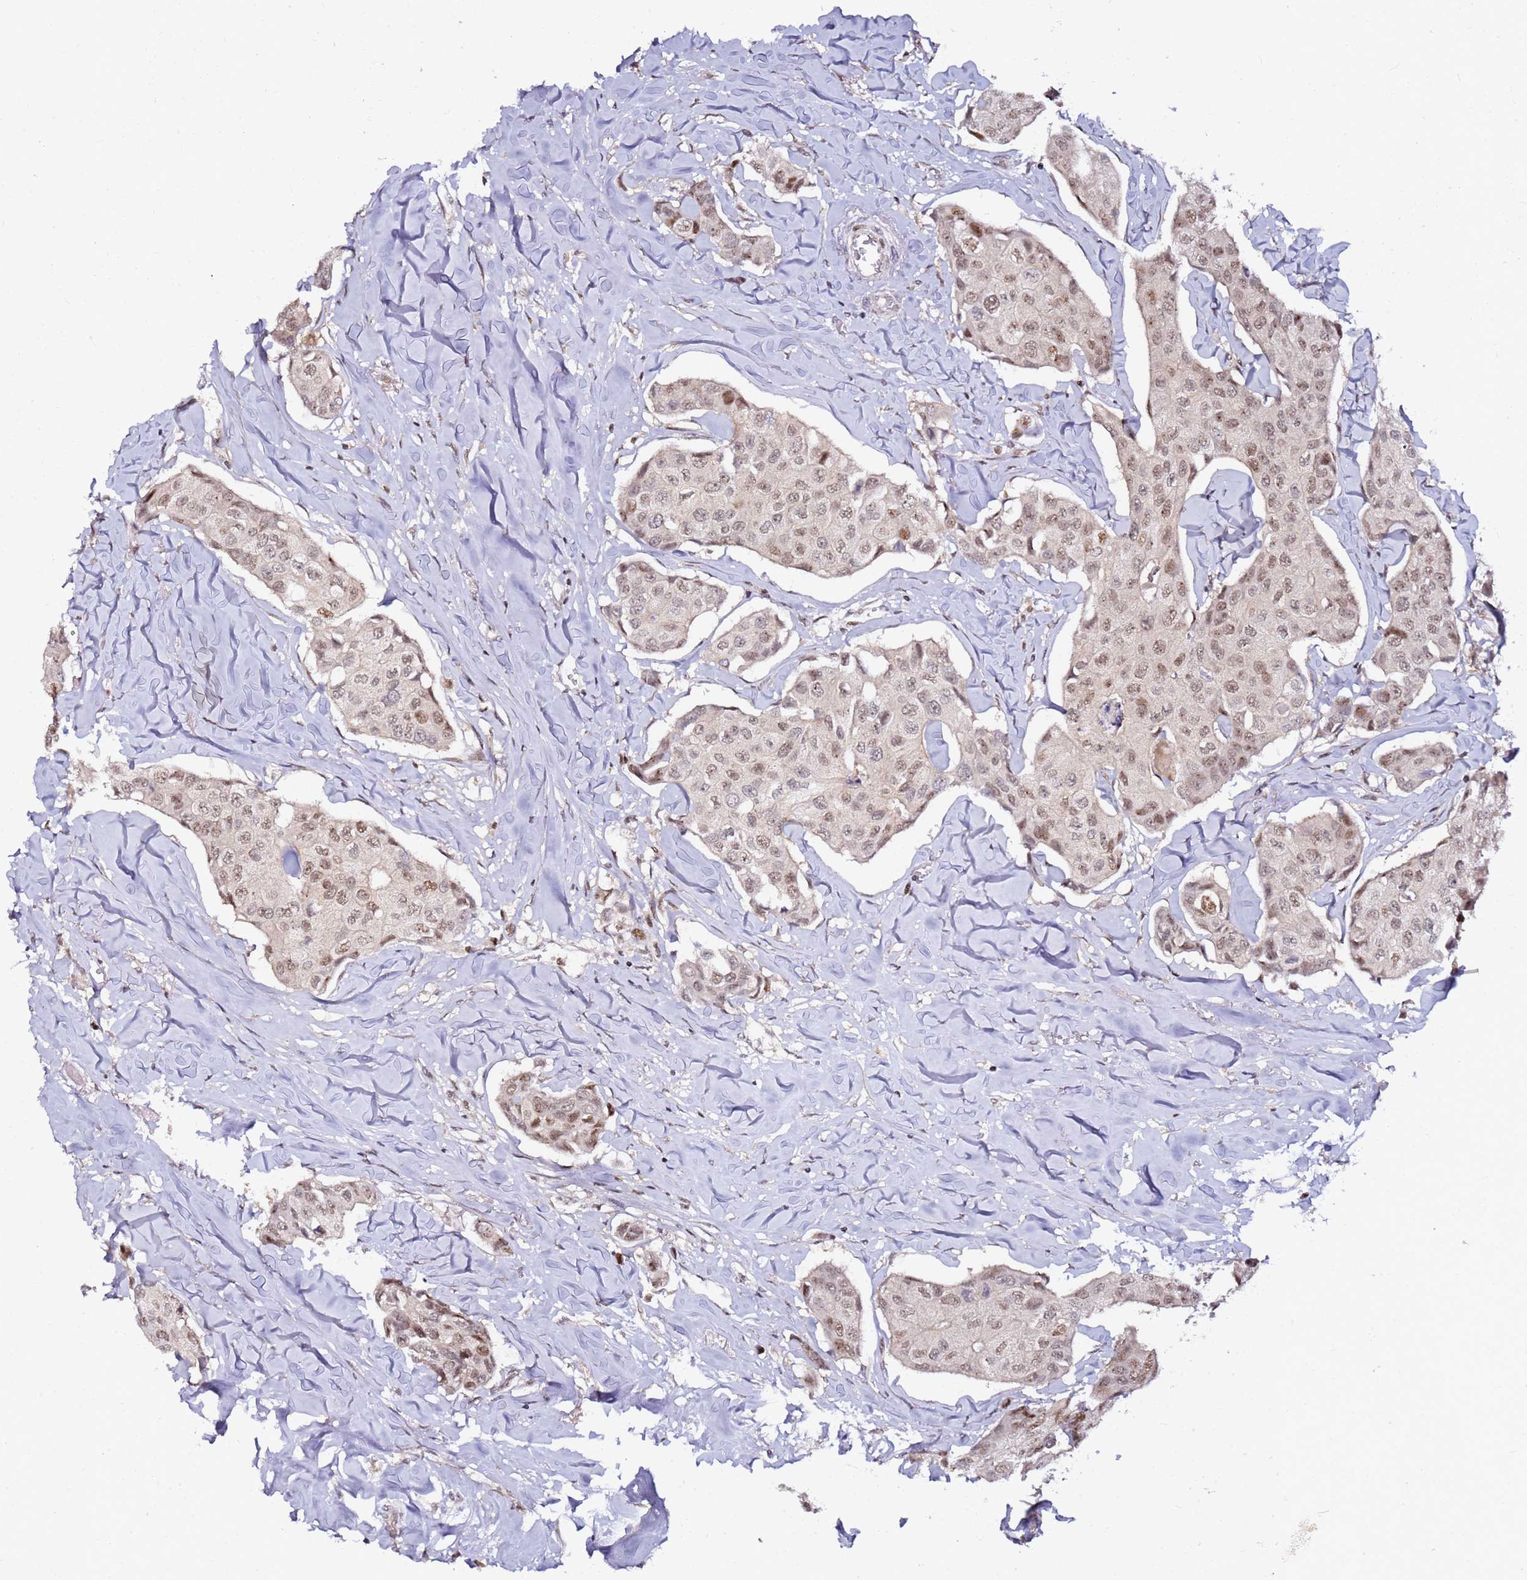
{"staining": {"intensity": "moderate", "quantity": ">75%", "location": "nuclear"}, "tissue": "breast cancer", "cell_type": "Tumor cells", "image_type": "cancer", "snomed": [{"axis": "morphology", "description": "Duct carcinoma"}, {"axis": "topography", "description": "Breast"}], "caption": "Immunohistochemical staining of infiltrating ductal carcinoma (breast) exhibits medium levels of moderate nuclear protein staining in about >75% of tumor cells.", "gene": "FCF1", "patient": {"sex": "female", "age": 80}}